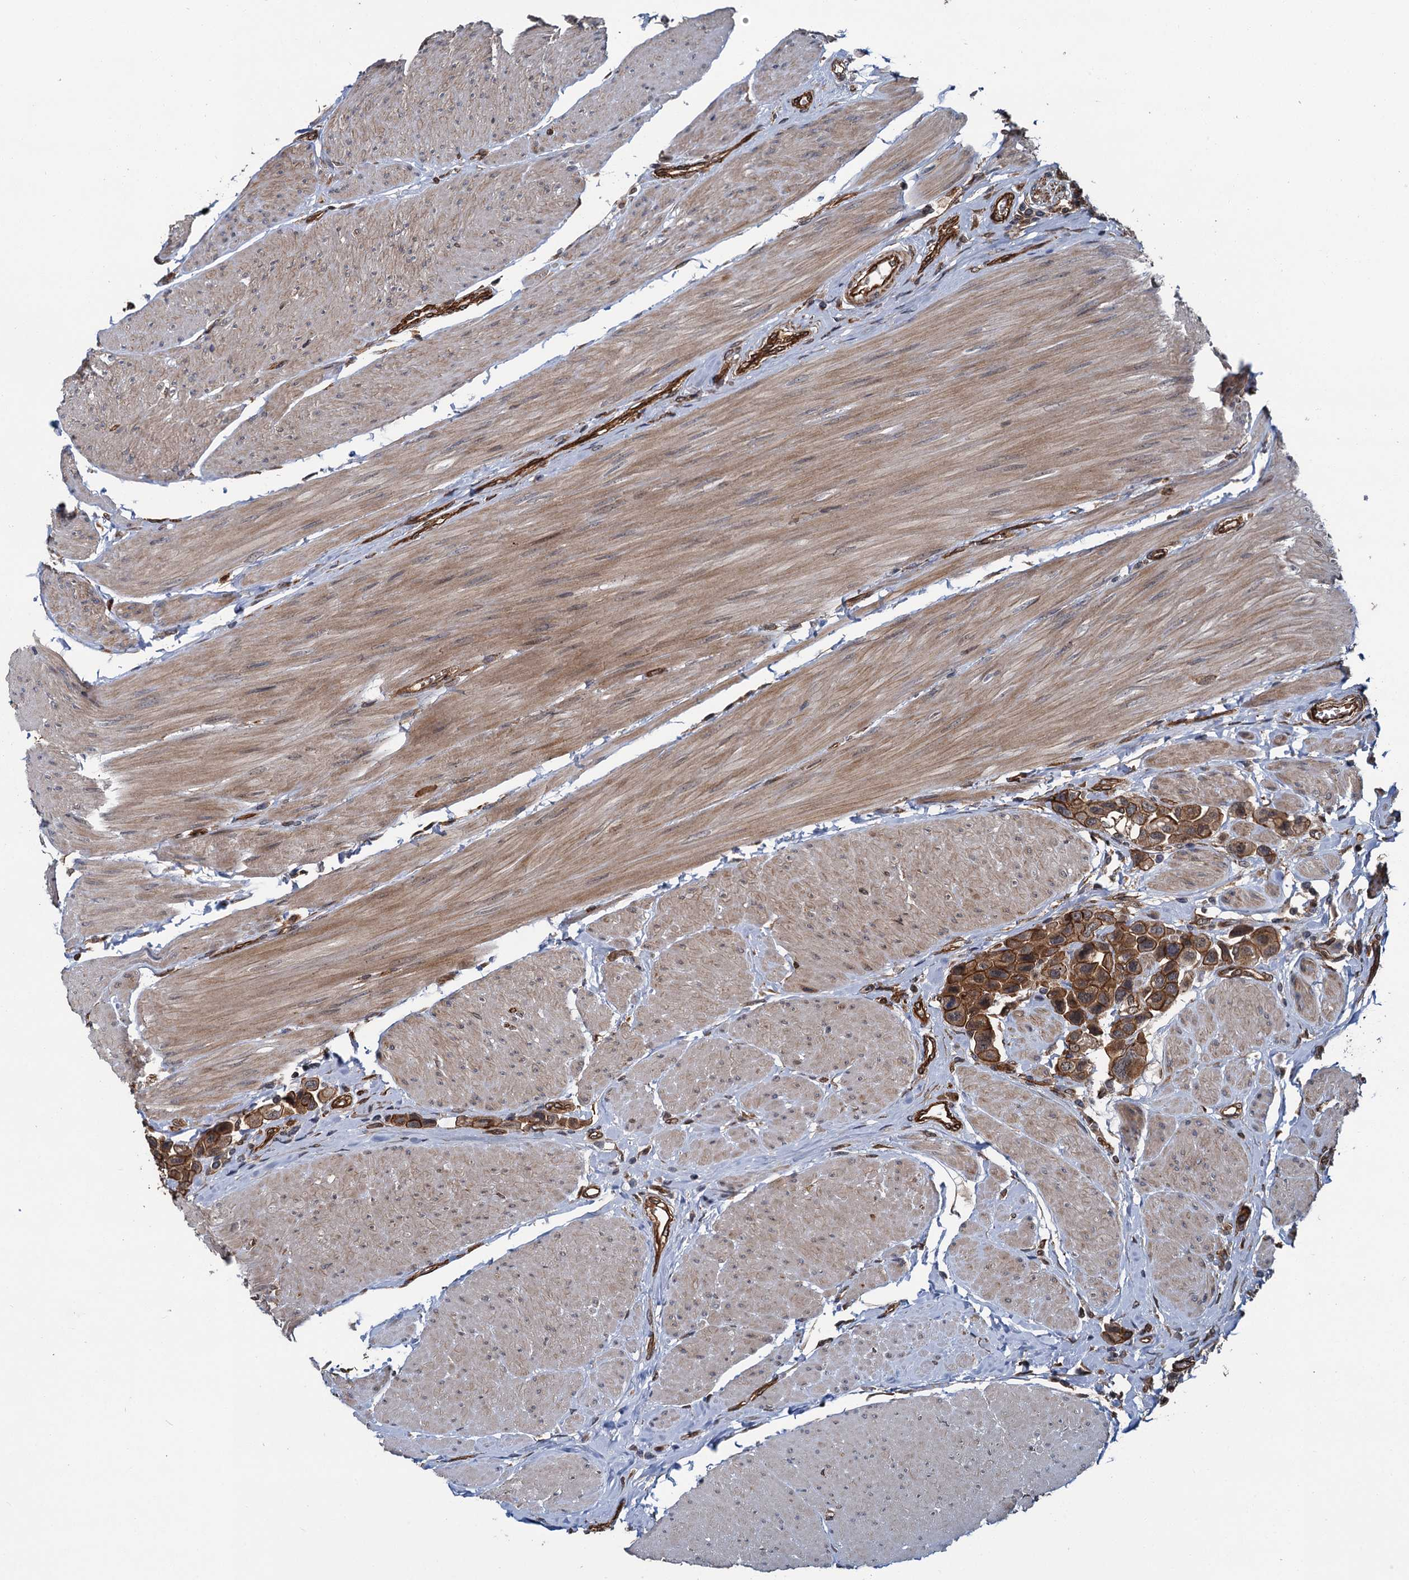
{"staining": {"intensity": "strong", "quantity": ">75%", "location": "cytoplasmic/membranous"}, "tissue": "urothelial cancer", "cell_type": "Tumor cells", "image_type": "cancer", "snomed": [{"axis": "morphology", "description": "Urothelial carcinoma, High grade"}, {"axis": "topography", "description": "Urinary bladder"}], "caption": "Immunohistochemistry (DAB) staining of high-grade urothelial carcinoma displays strong cytoplasmic/membranous protein expression in approximately >75% of tumor cells.", "gene": "ZFYVE19", "patient": {"sex": "male", "age": 50}}